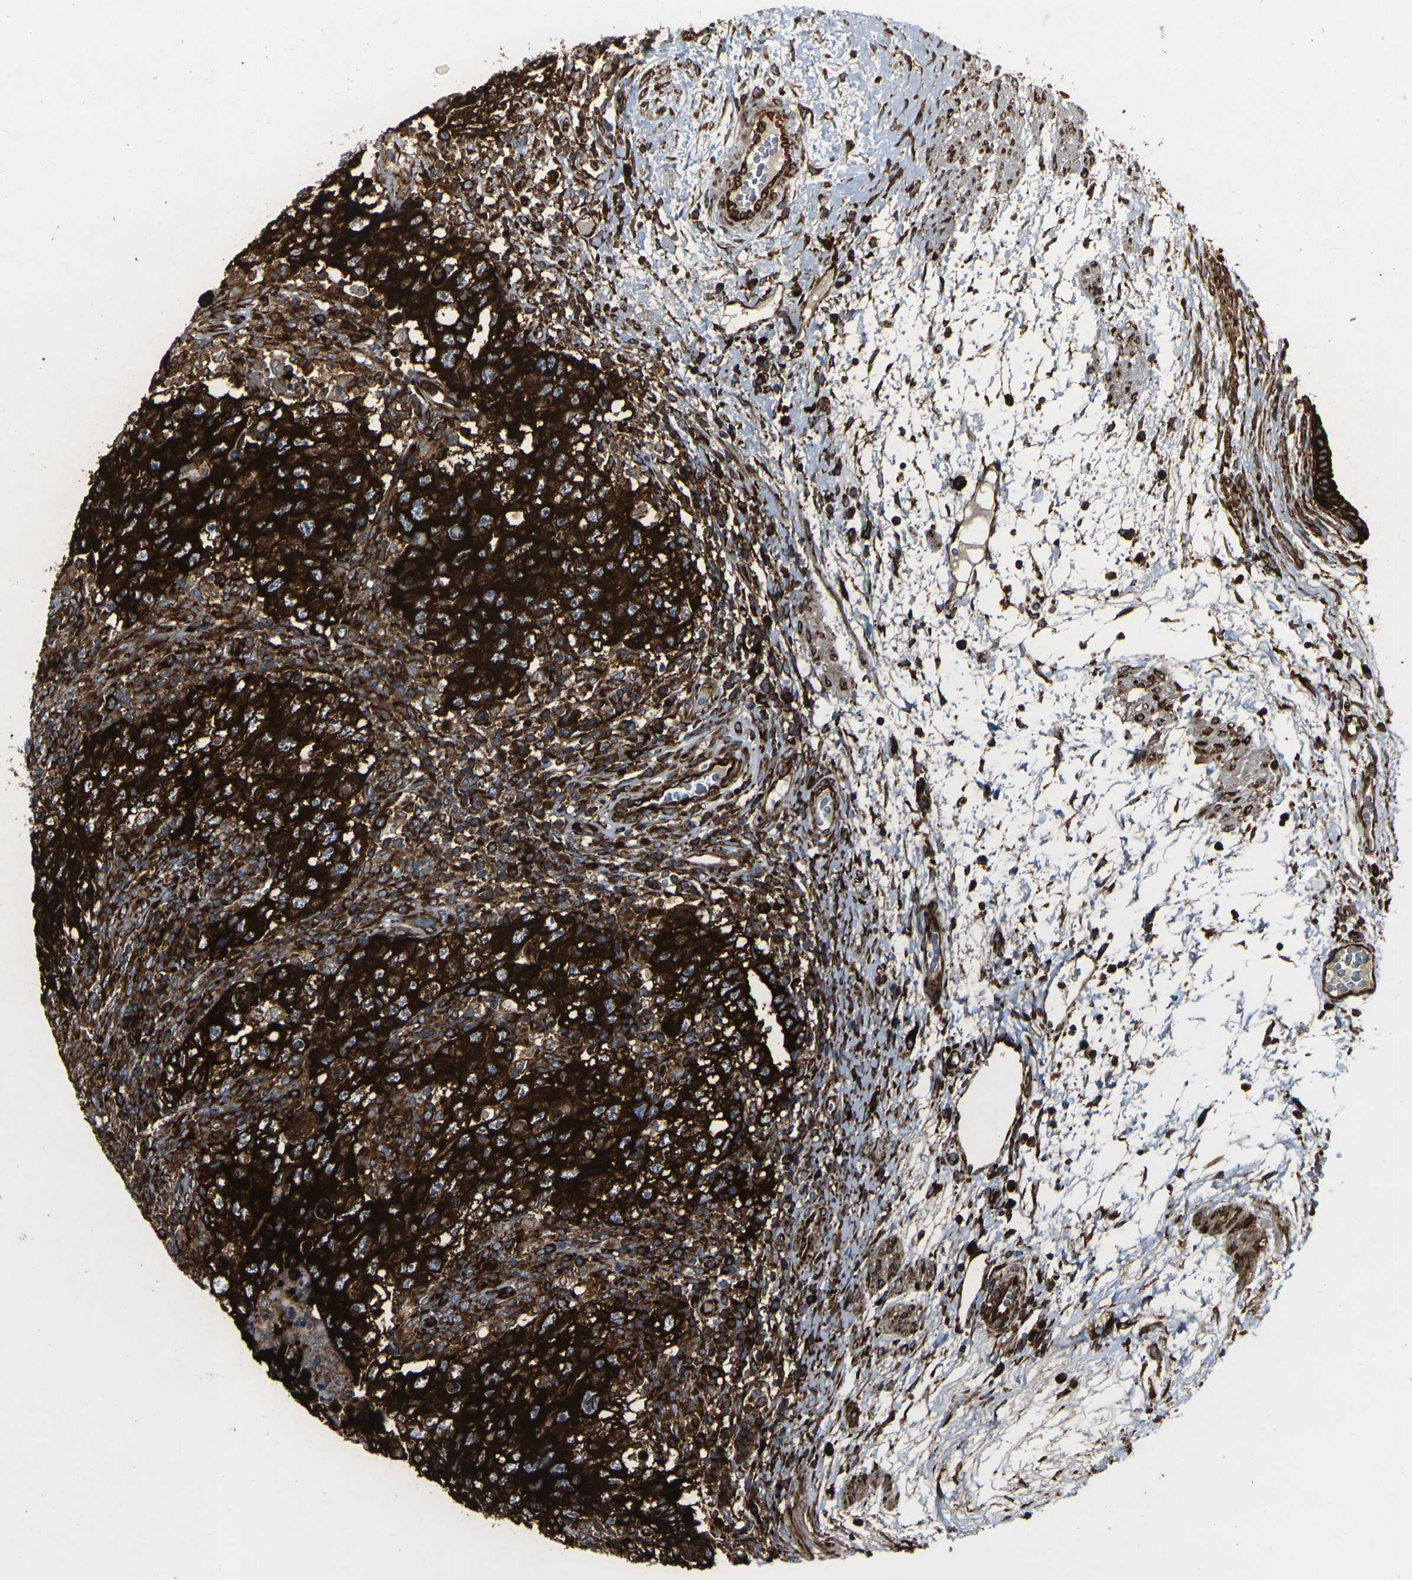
{"staining": {"intensity": "strong", "quantity": ">75%", "location": "cytoplasmic/membranous"}, "tissue": "testis cancer", "cell_type": "Tumor cells", "image_type": "cancer", "snomed": [{"axis": "morphology", "description": "Carcinoma, Embryonal, NOS"}, {"axis": "topography", "description": "Testis"}], "caption": "This micrograph exhibits immunohistochemistry (IHC) staining of human testis embryonal carcinoma, with high strong cytoplasmic/membranous staining in approximately >75% of tumor cells.", "gene": "MARCHF2", "patient": {"sex": "male", "age": 26}}